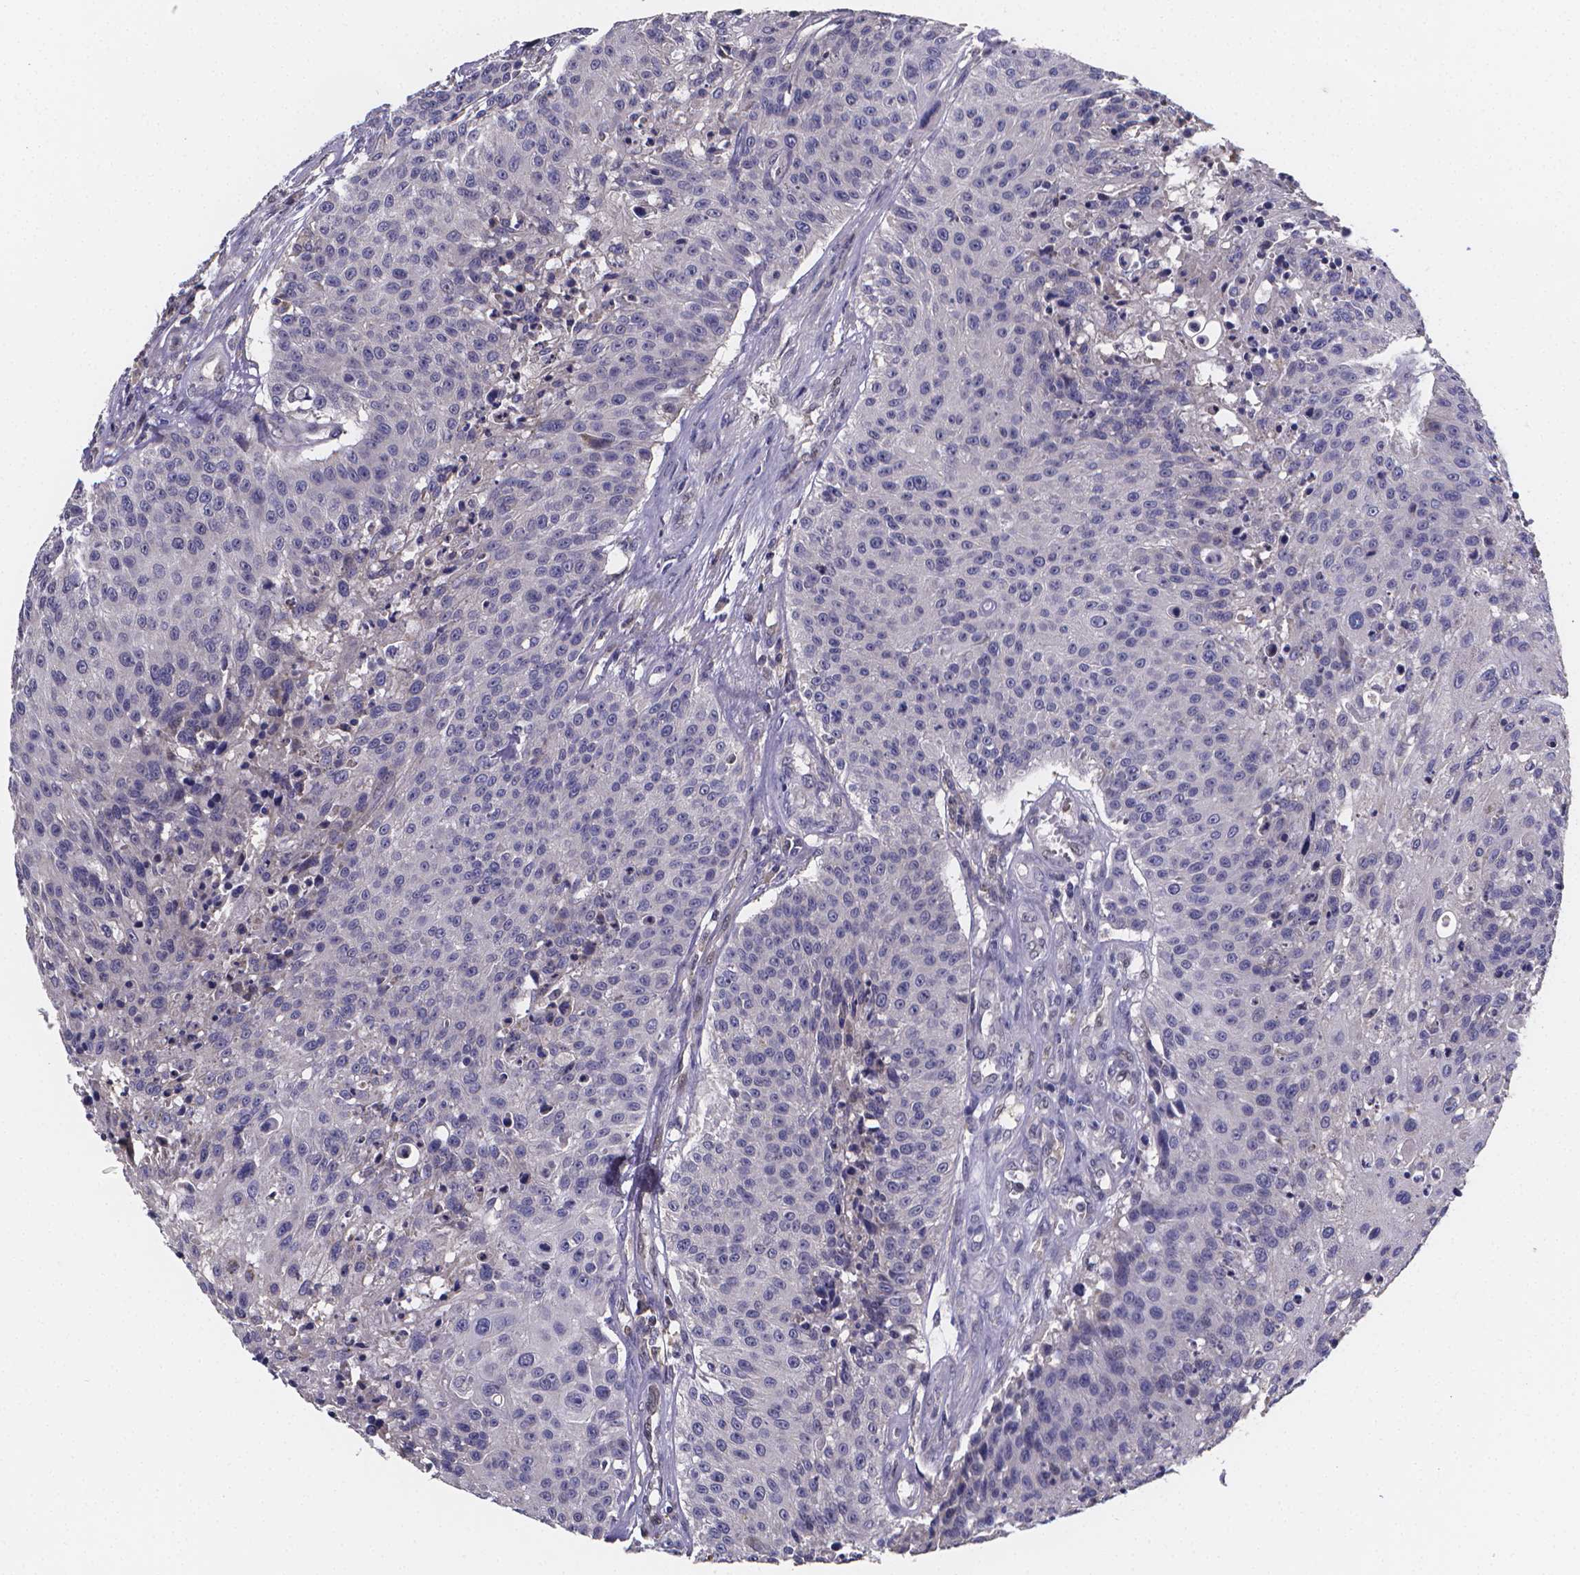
{"staining": {"intensity": "negative", "quantity": "none", "location": "none"}, "tissue": "urothelial cancer", "cell_type": "Tumor cells", "image_type": "cancer", "snomed": [{"axis": "morphology", "description": "Urothelial carcinoma, NOS"}, {"axis": "topography", "description": "Urinary bladder"}], "caption": "Transitional cell carcinoma was stained to show a protein in brown. There is no significant positivity in tumor cells.", "gene": "PAH", "patient": {"sex": "male", "age": 55}}